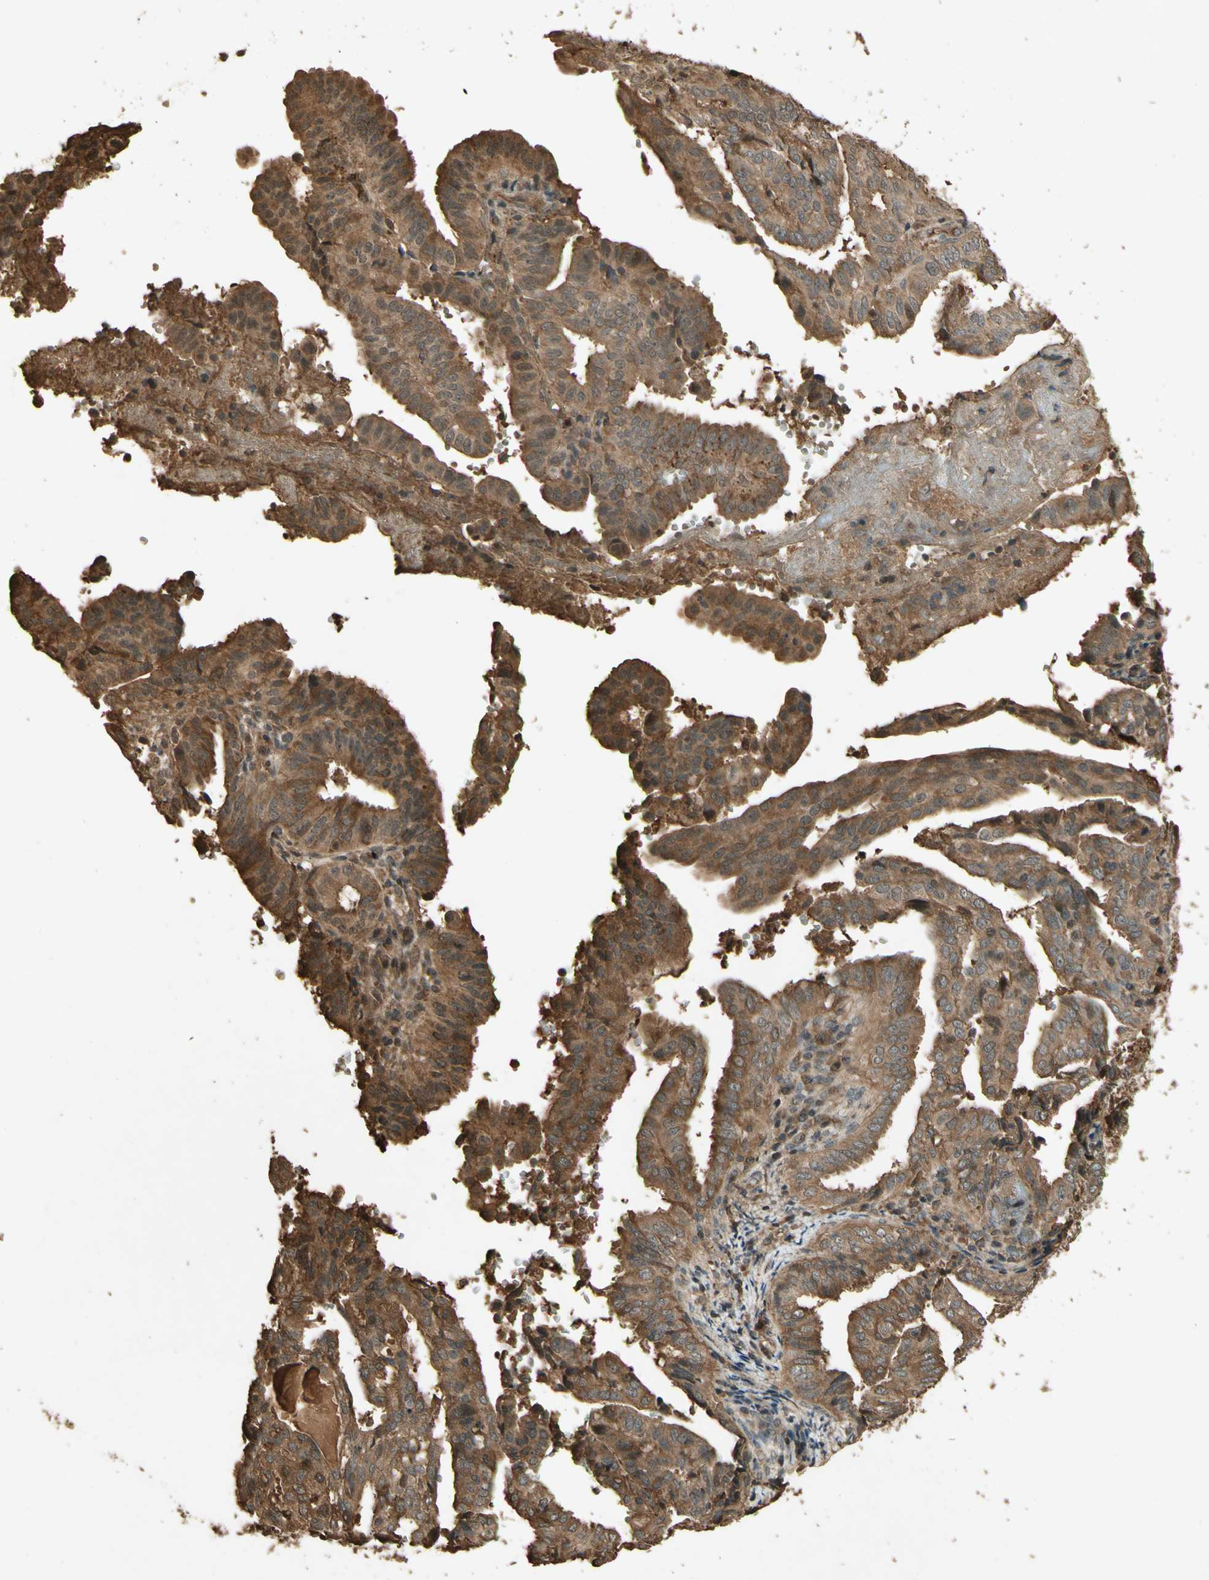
{"staining": {"intensity": "moderate", "quantity": ">75%", "location": "cytoplasmic/membranous"}, "tissue": "endometrial cancer", "cell_type": "Tumor cells", "image_type": "cancer", "snomed": [{"axis": "morphology", "description": "Adenocarcinoma, NOS"}, {"axis": "topography", "description": "Endometrium"}], "caption": "An image of human endometrial cancer stained for a protein reveals moderate cytoplasmic/membranous brown staining in tumor cells.", "gene": "SMAD9", "patient": {"sex": "female", "age": 58}}